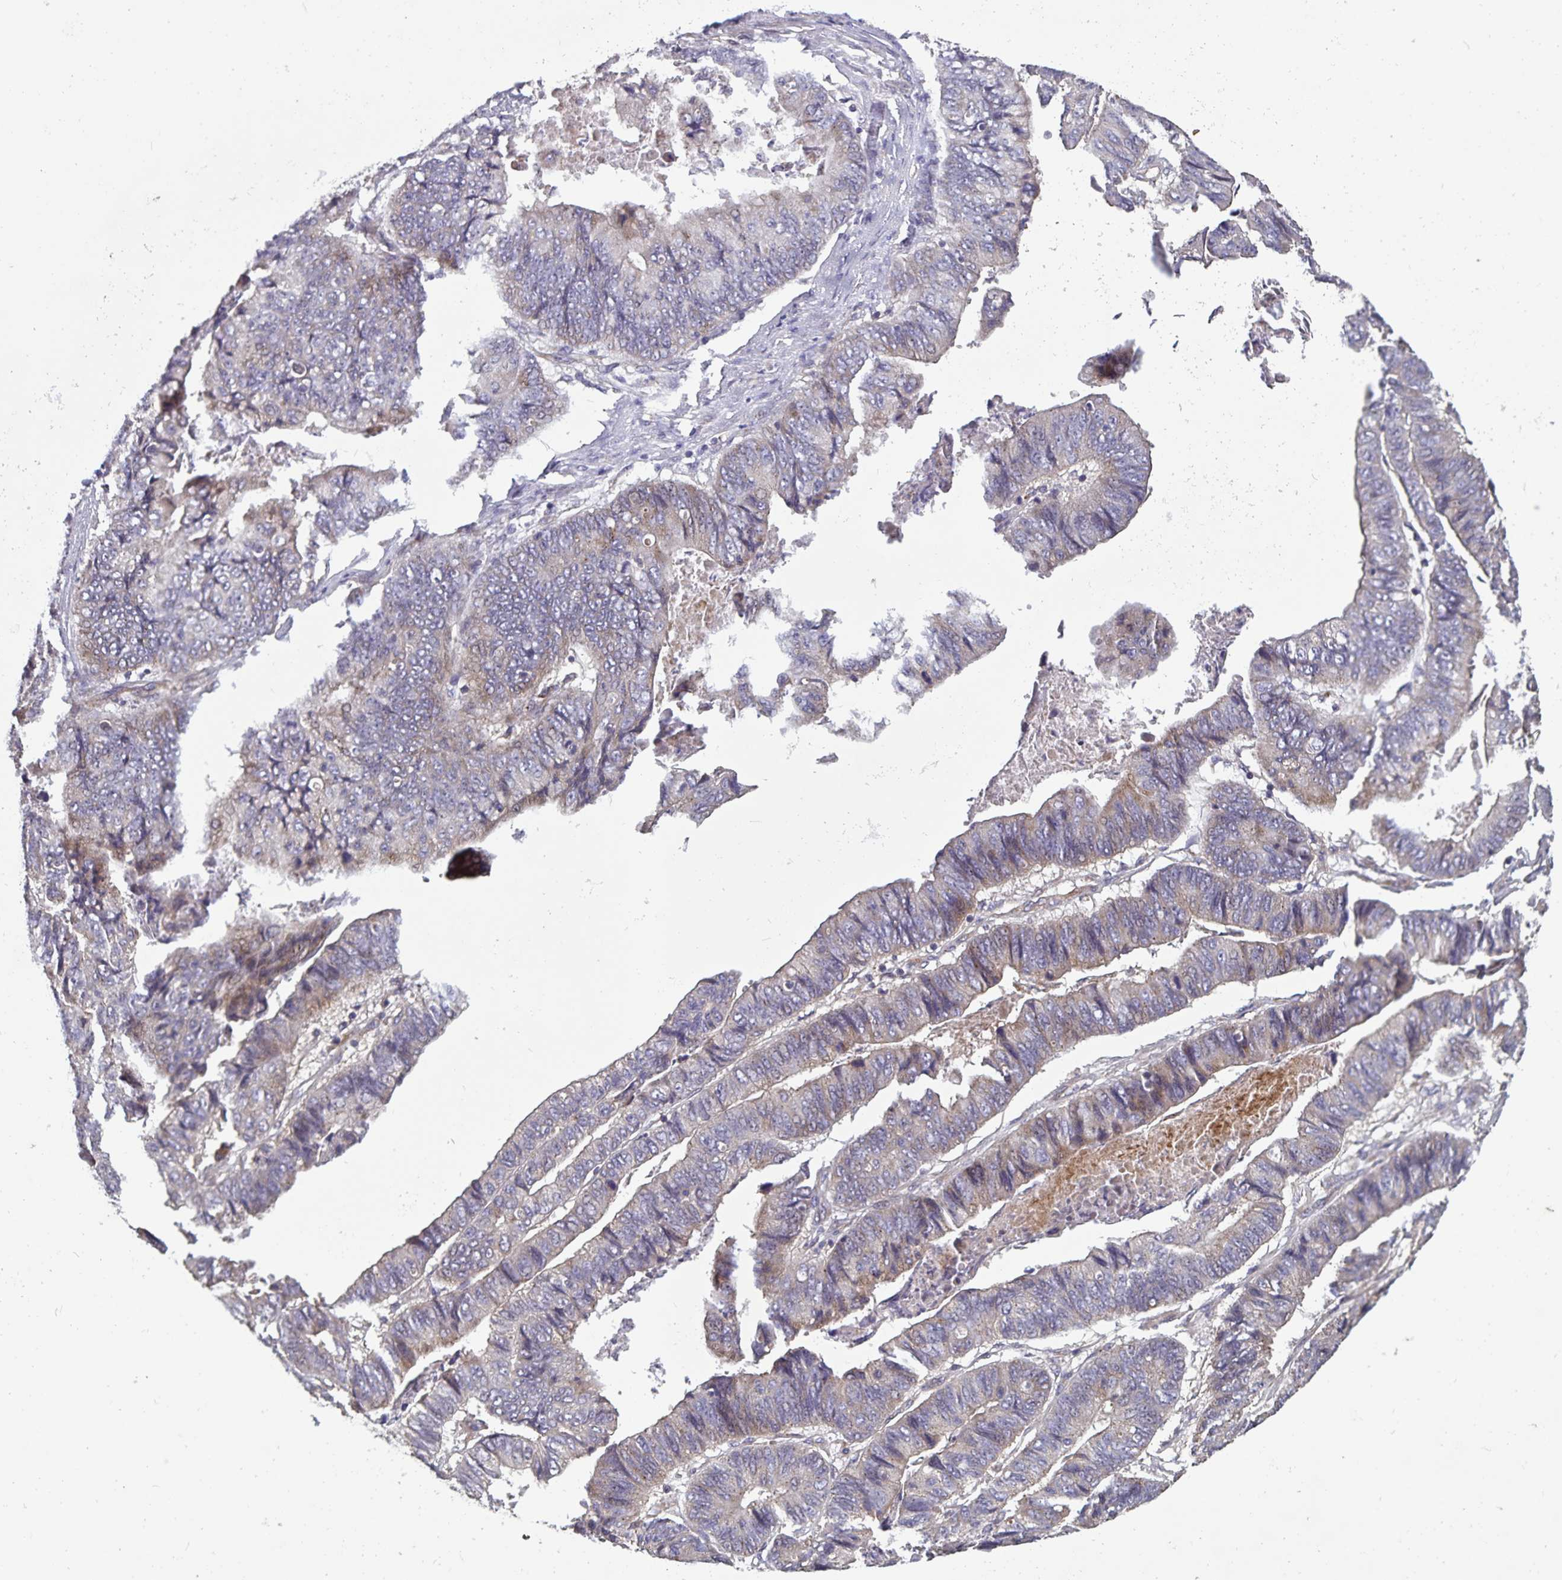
{"staining": {"intensity": "weak", "quantity": "<25%", "location": "cytoplasmic/membranous"}, "tissue": "stomach cancer", "cell_type": "Tumor cells", "image_type": "cancer", "snomed": [{"axis": "morphology", "description": "Adenocarcinoma, NOS"}, {"axis": "topography", "description": "Stomach, lower"}], "caption": "The immunohistochemistry image has no significant expression in tumor cells of stomach cancer (adenocarcinoma) tissue.", "gene": "FBXL16", "patient": {"sex": "male", "age": 77}}